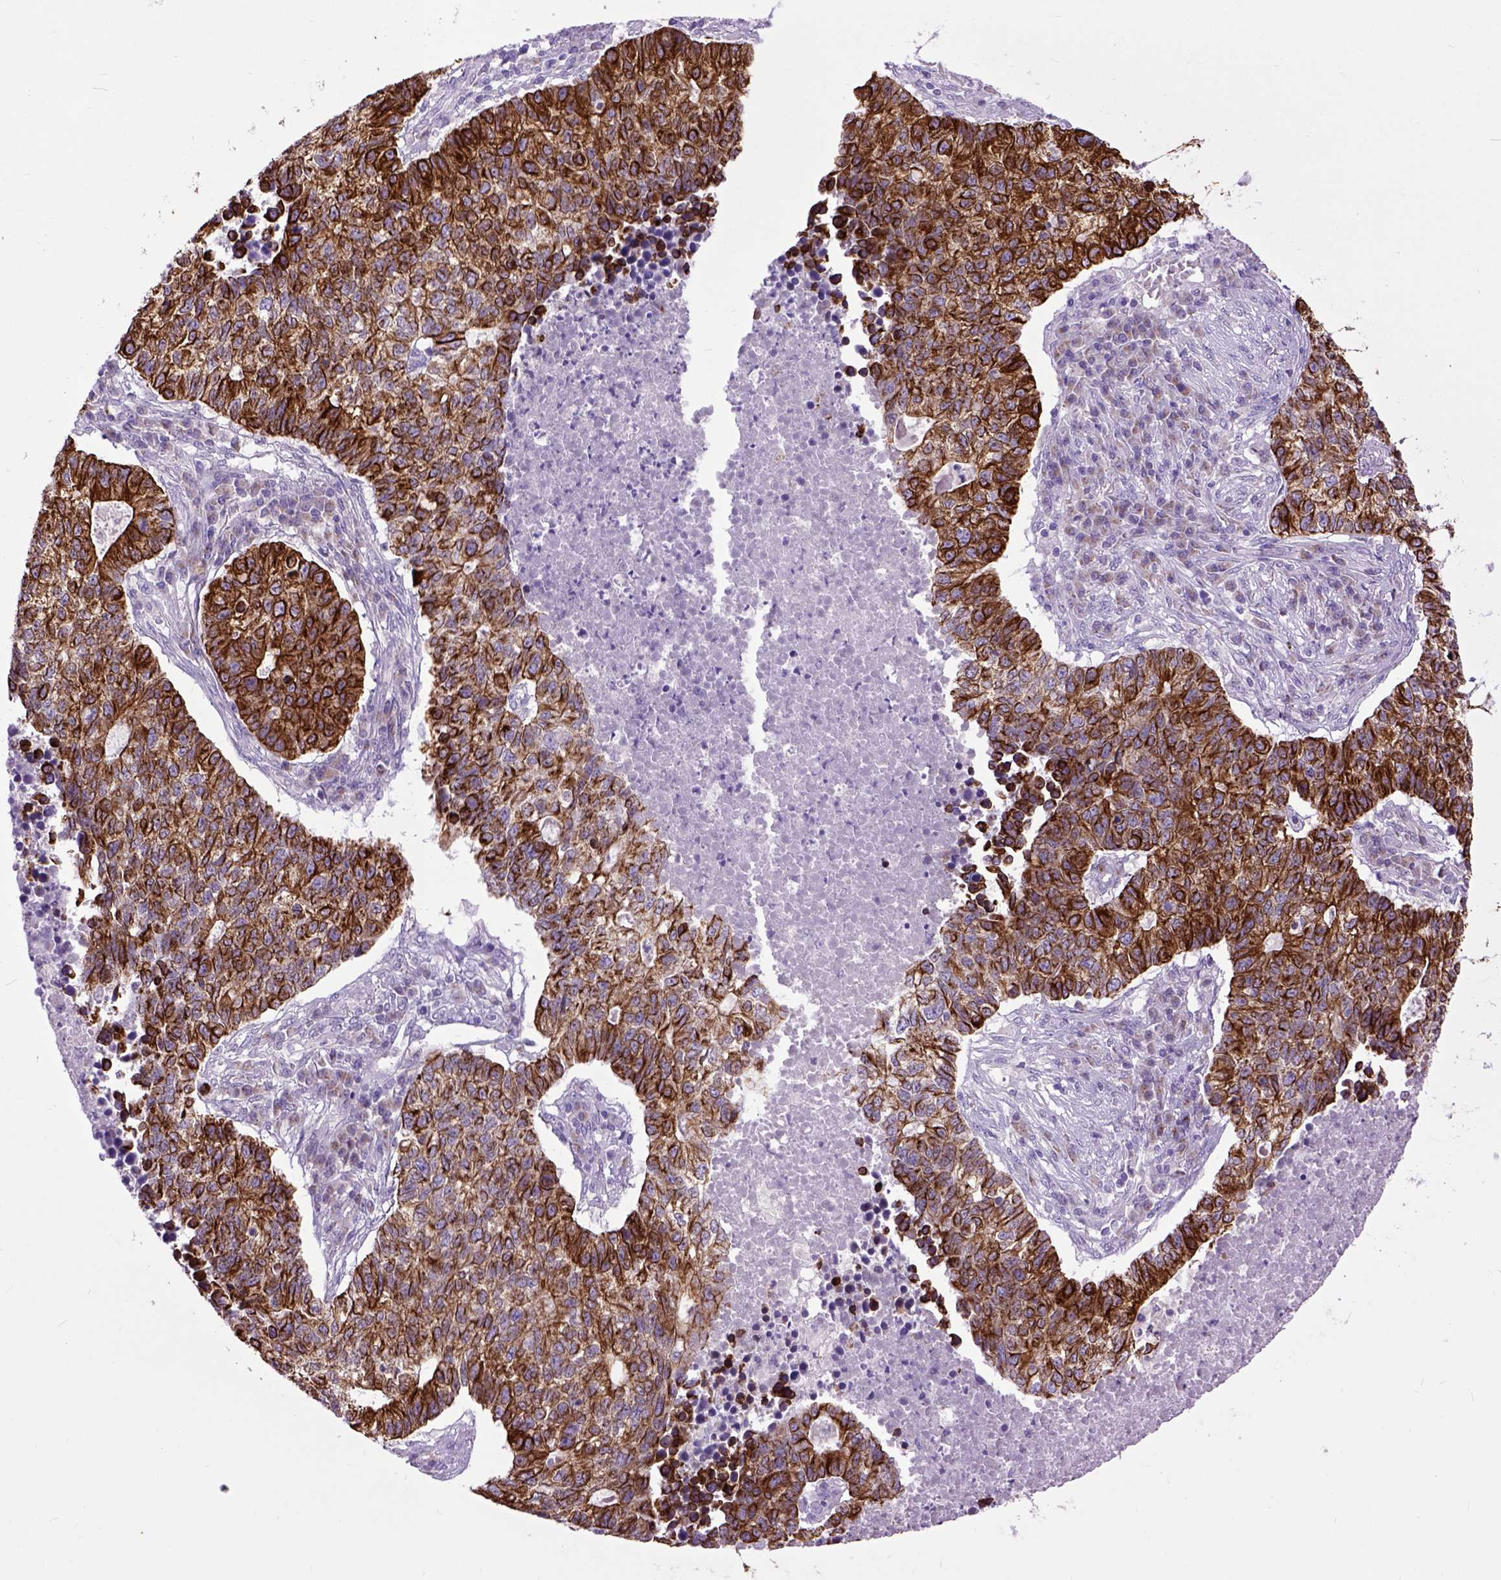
{"staining": {"intensity": "strong", "quantity": ">75%", "location": "cytoplasmic/membranous"}, "tissue": "lung cancer", "cell_type": "Tumor cells", "image_type": "cancer", "snomed": [{"axis": "morphology", "description": "Adenocarcinoma, NOS"}, {"axis": "topography", "description": "Lung"}], "caption": "Lung cancer (adenocarcinoma) stained with DAB IHC shows high levels of strong cytoplasmic/membranous staining in about >75% of tumor cells.", "gene": "RAB25", "patient": {"sex": "male", "age": 57}}